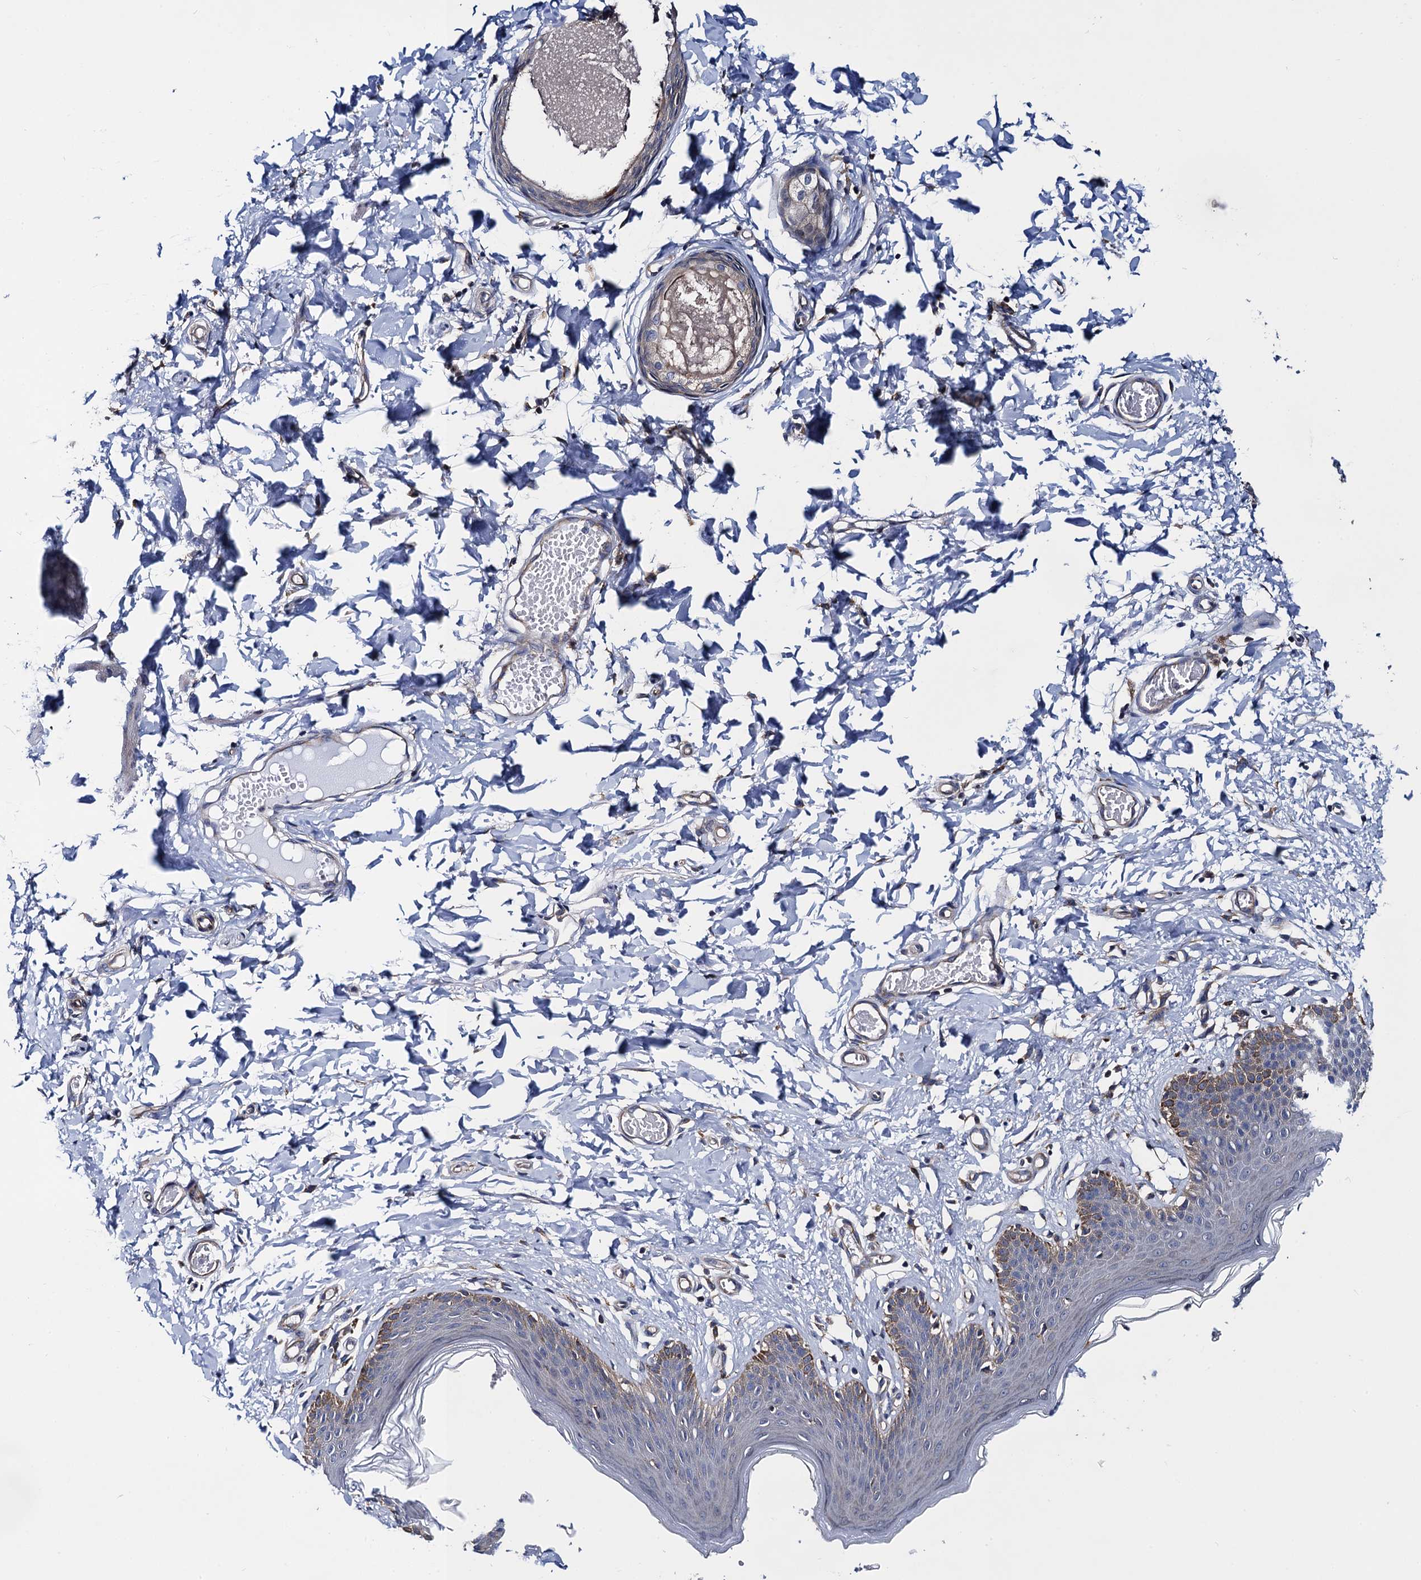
{"staining": {"intensity": "moderate", "quantity": "<25%", "location": "cytoplasmic/membranous"}, "tissue": "skin", "cell_type": "Epidermal cells", "image_type": "normal", "snomed": [{"axis": "morphology", "description": "Normal tissue, NOS"}, {"axis": "topography", "description": "Vulva"}], "caption": "The photomicrograph displays staining of benign skin, revealing moderate cytoplasmic/membranous protein staining (brown color) within epidermal cells. The protein is shown in brown color, while the nuclei are stained blue.", "gene": "PGLS", "patient": {"sex": "female", "age": 66}}